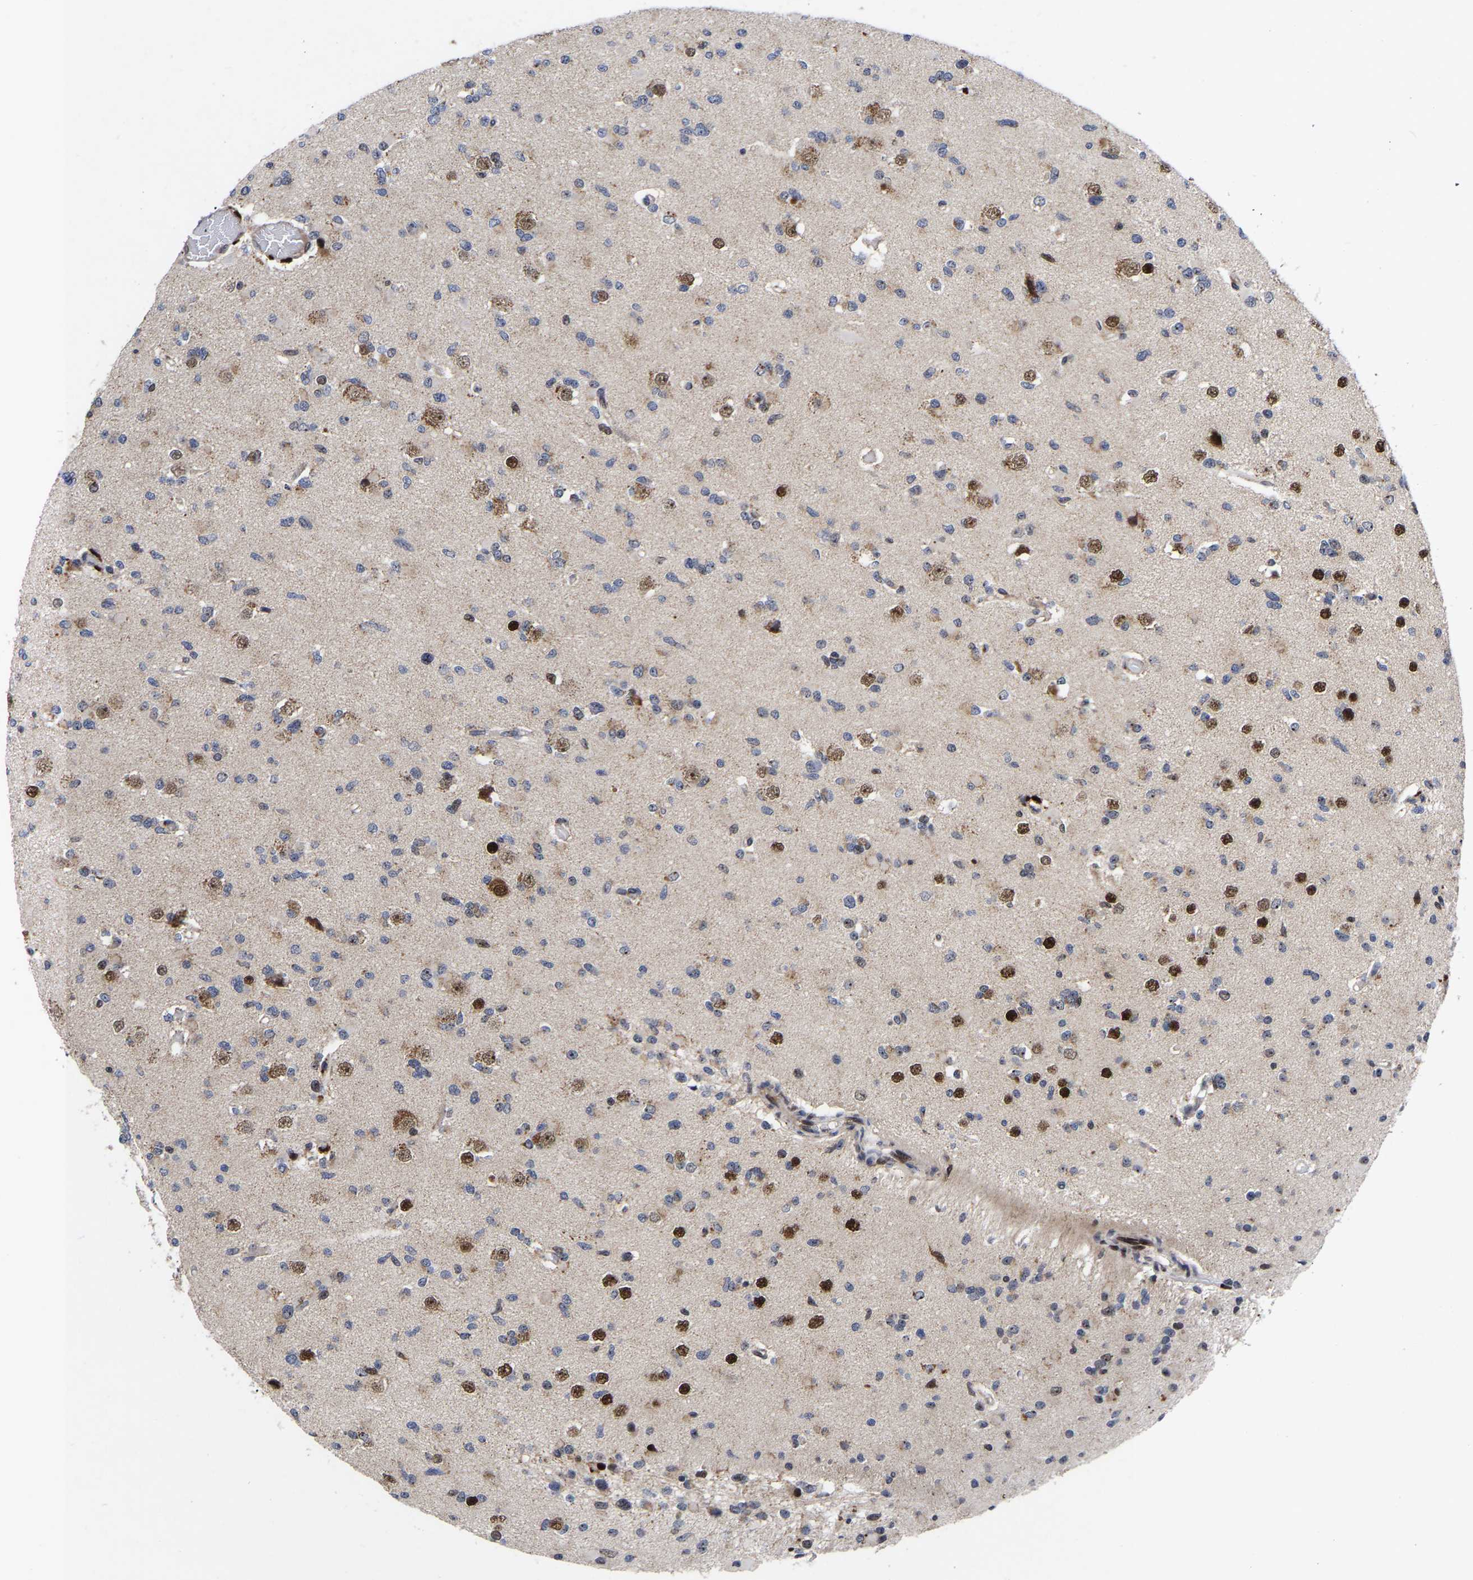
{"staining": {"intensity": "weak", "quantity": "<25%", "location": "cytoplasmic/membranous"}, "tissue": "glioma", "cell_type": "Tumor cells", "image_type": "cancer", "snomed": [{"axis": "morphology", "description": "Glioma, malignant, Low grade"}, {"axis": "topography", "description": "Brain"}], "caption": "High magnification brightfield microscopy of glioma stained with DAB (3,3'-diaminobenzidine) (brown) and counterstained with hematoxylin (blue): tumor cells show no significant expression.", "gene": "JUNB", "patient": {"sex": "female", "age": 22}}